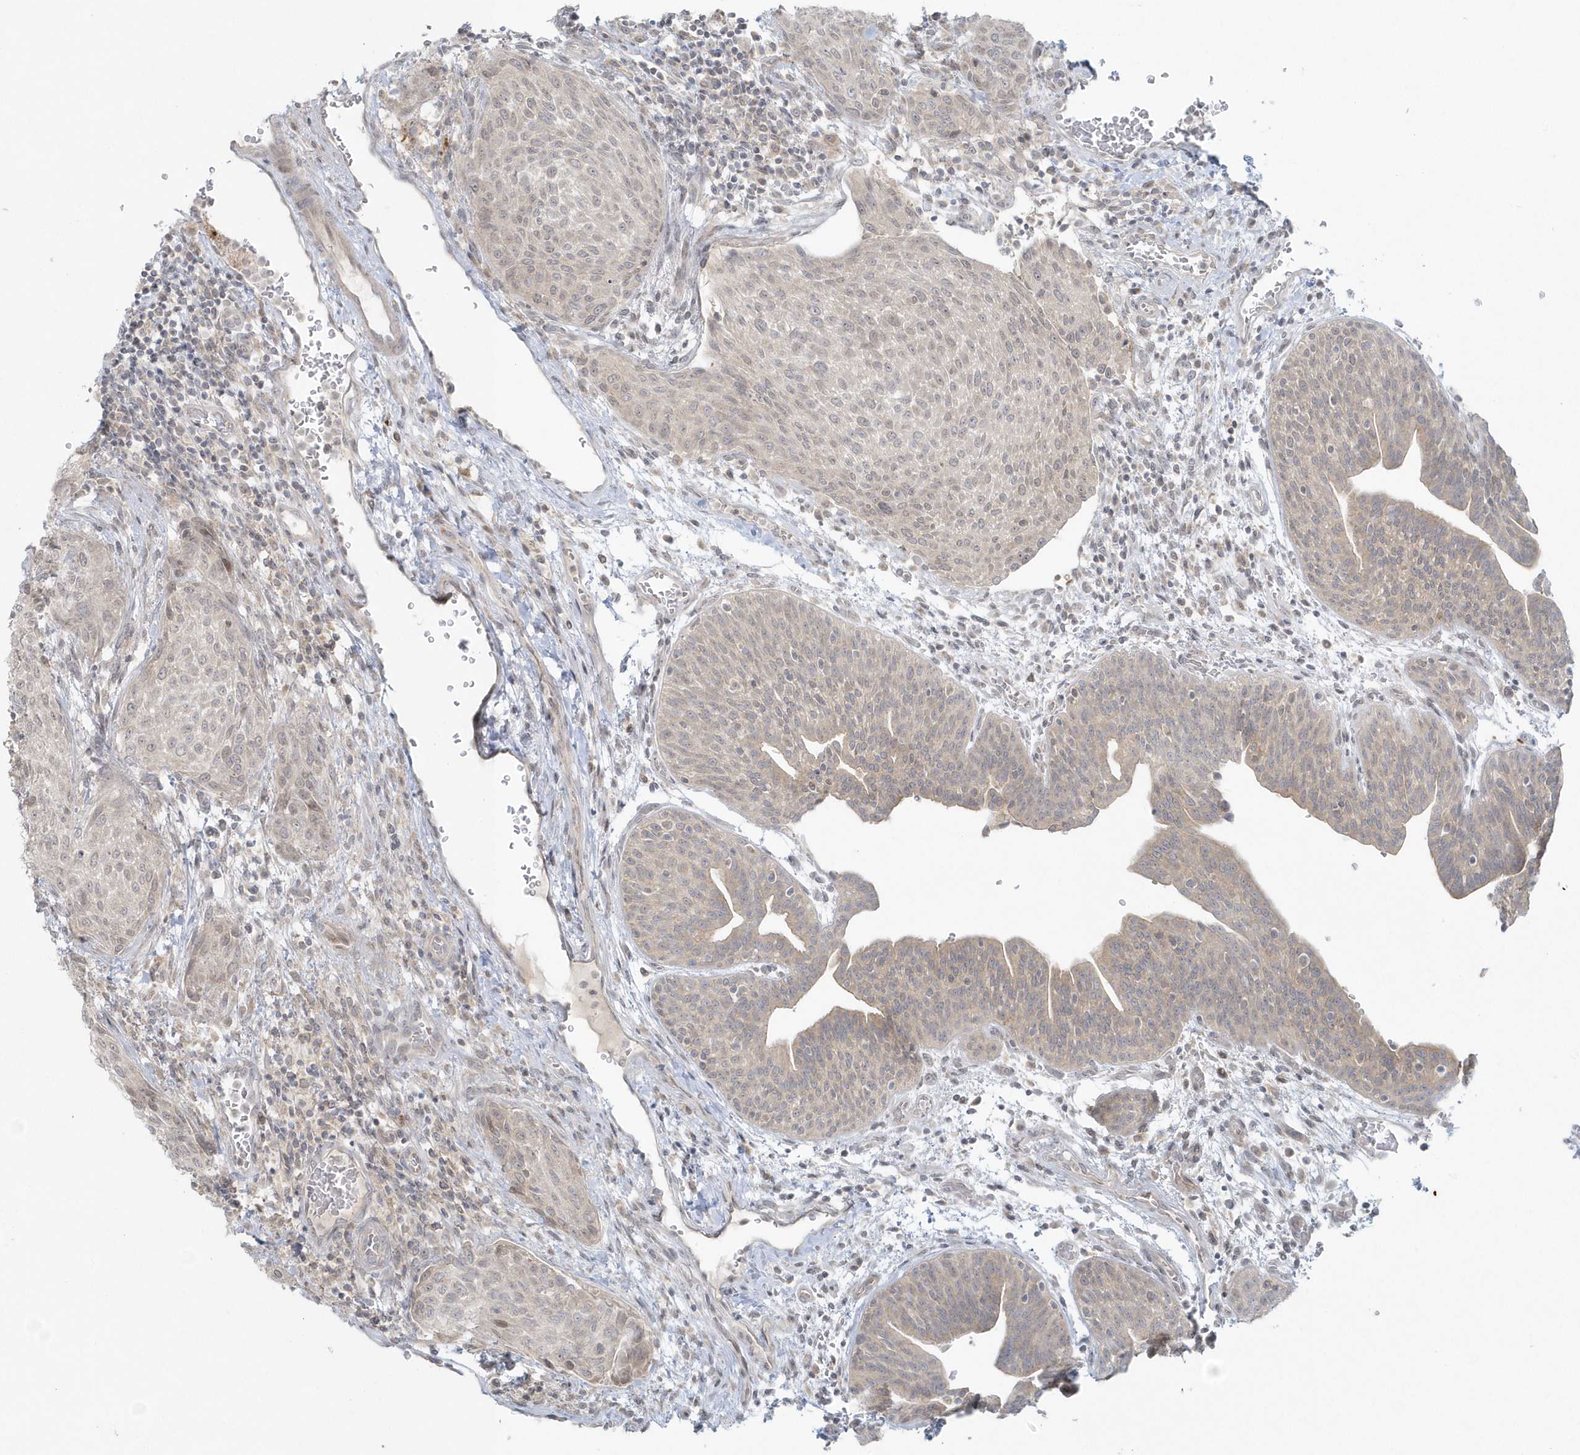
{"staining": {"intensity": "negative", "quantity": "none", "location": "none"}, "tissue": "urothelial cancer", "cell_type": "Tumor cells", "image_type": "cancer", "snomed": [{"axis": "morphology", "description": "Urothelial carcinoma, High grade"}, {"axis": "topography", "description": "Urinary bladder"}], "caption": "IHC of human high-grade urothelial carcinoma displays no staining in tumor cells.", "gene": "BLTP3A", "patient": {"sex": "male", "age": 35}}